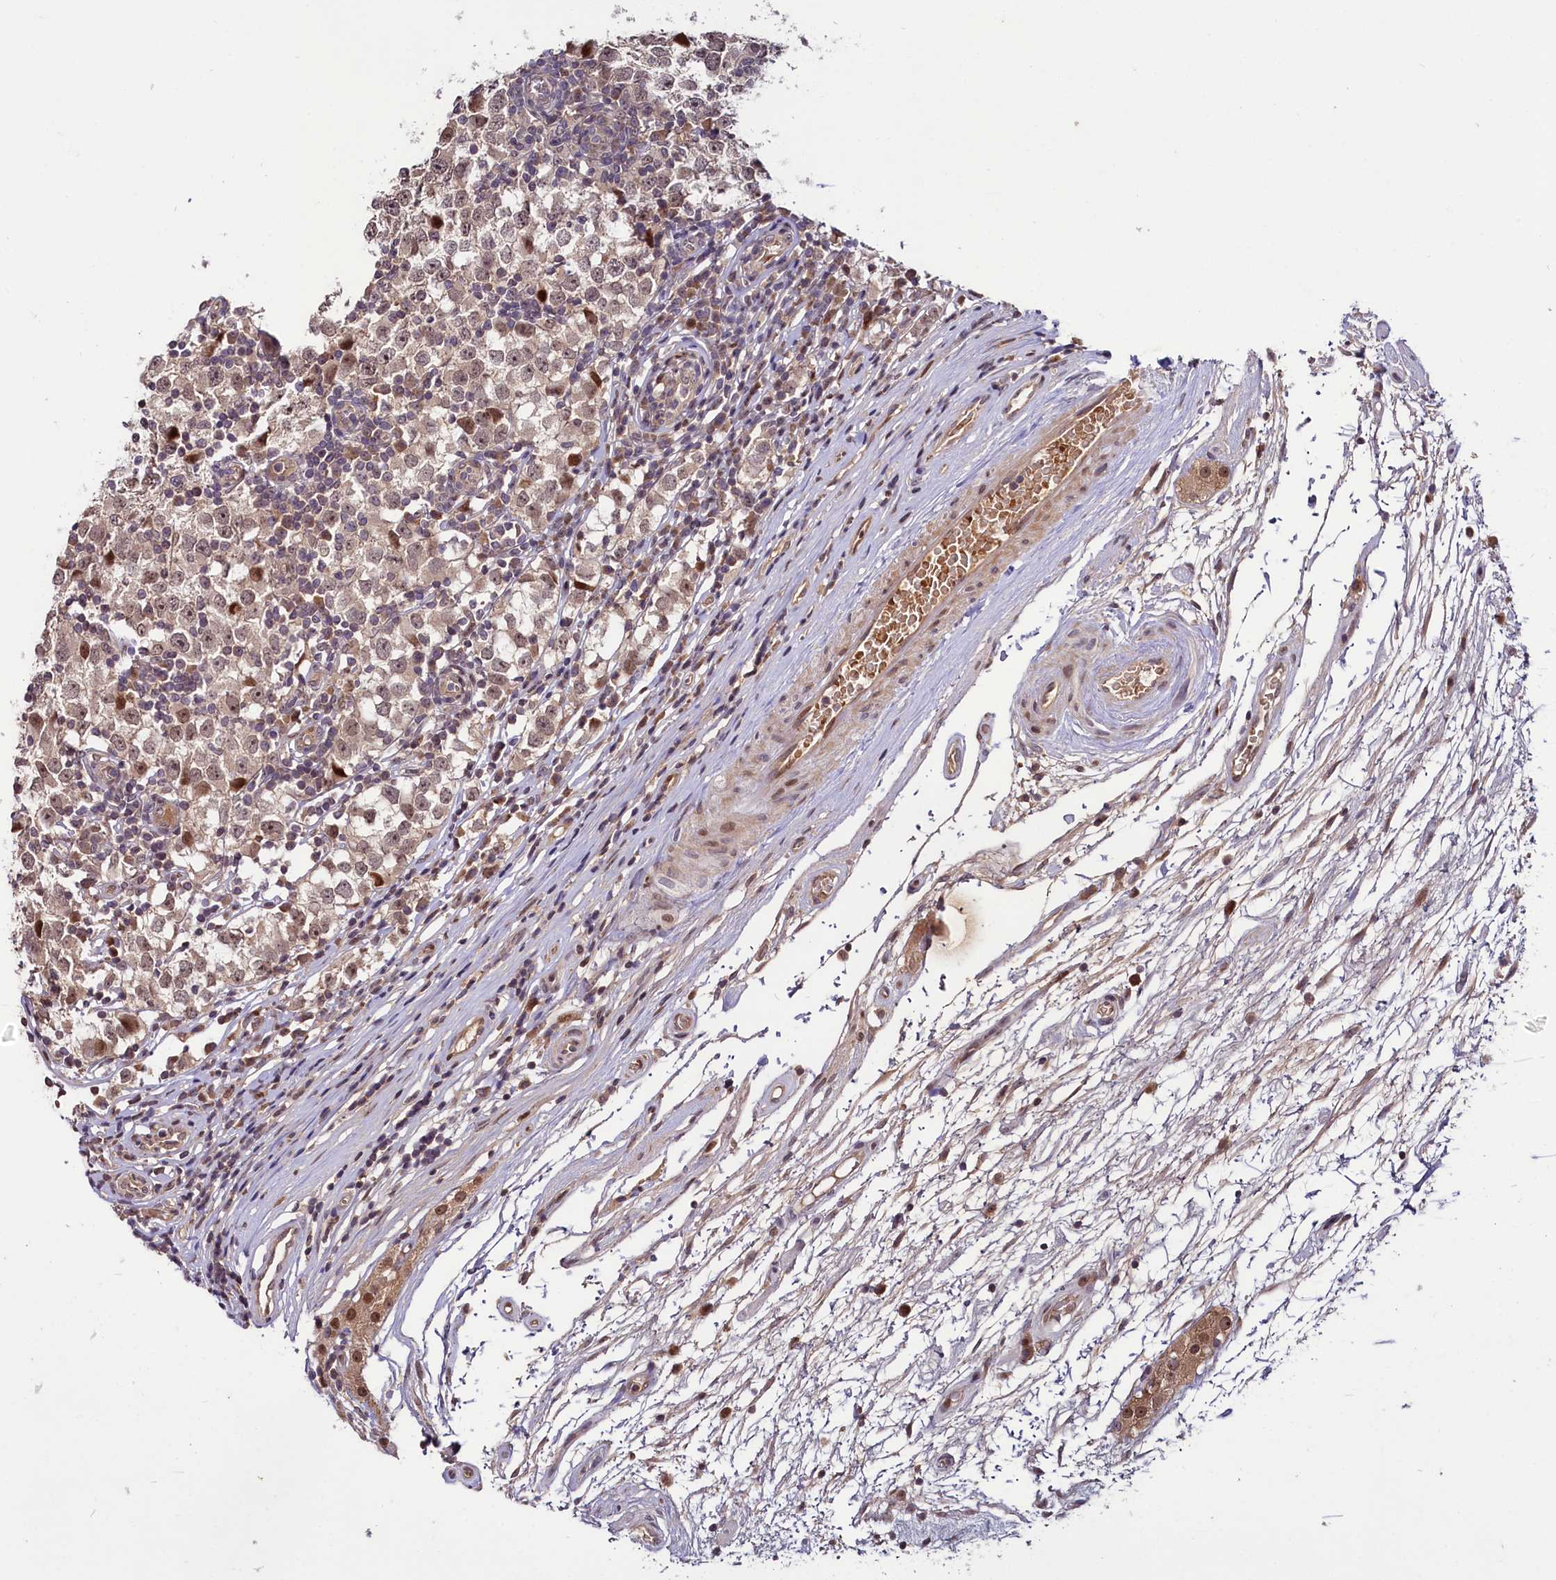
{"staining": {"intensity": "moderate", "quantity": ">75%", "location": "nuclear"}, "tissue": "testis cancer", "cell_type": "Tumor cells", "image_type": "cancer", "snomed": [{"axis": "morphology", "description": "Seminoma, NOS"}, {"axis": "topography", "description": "Testis"}], "caption": "Tumor cells reveal medium levels of moderate nuclear positivity in approximately >75% of cells in testis cancer.", "gene": "N4BP2L1", "patient": {"sex": "male", "age": 65}}